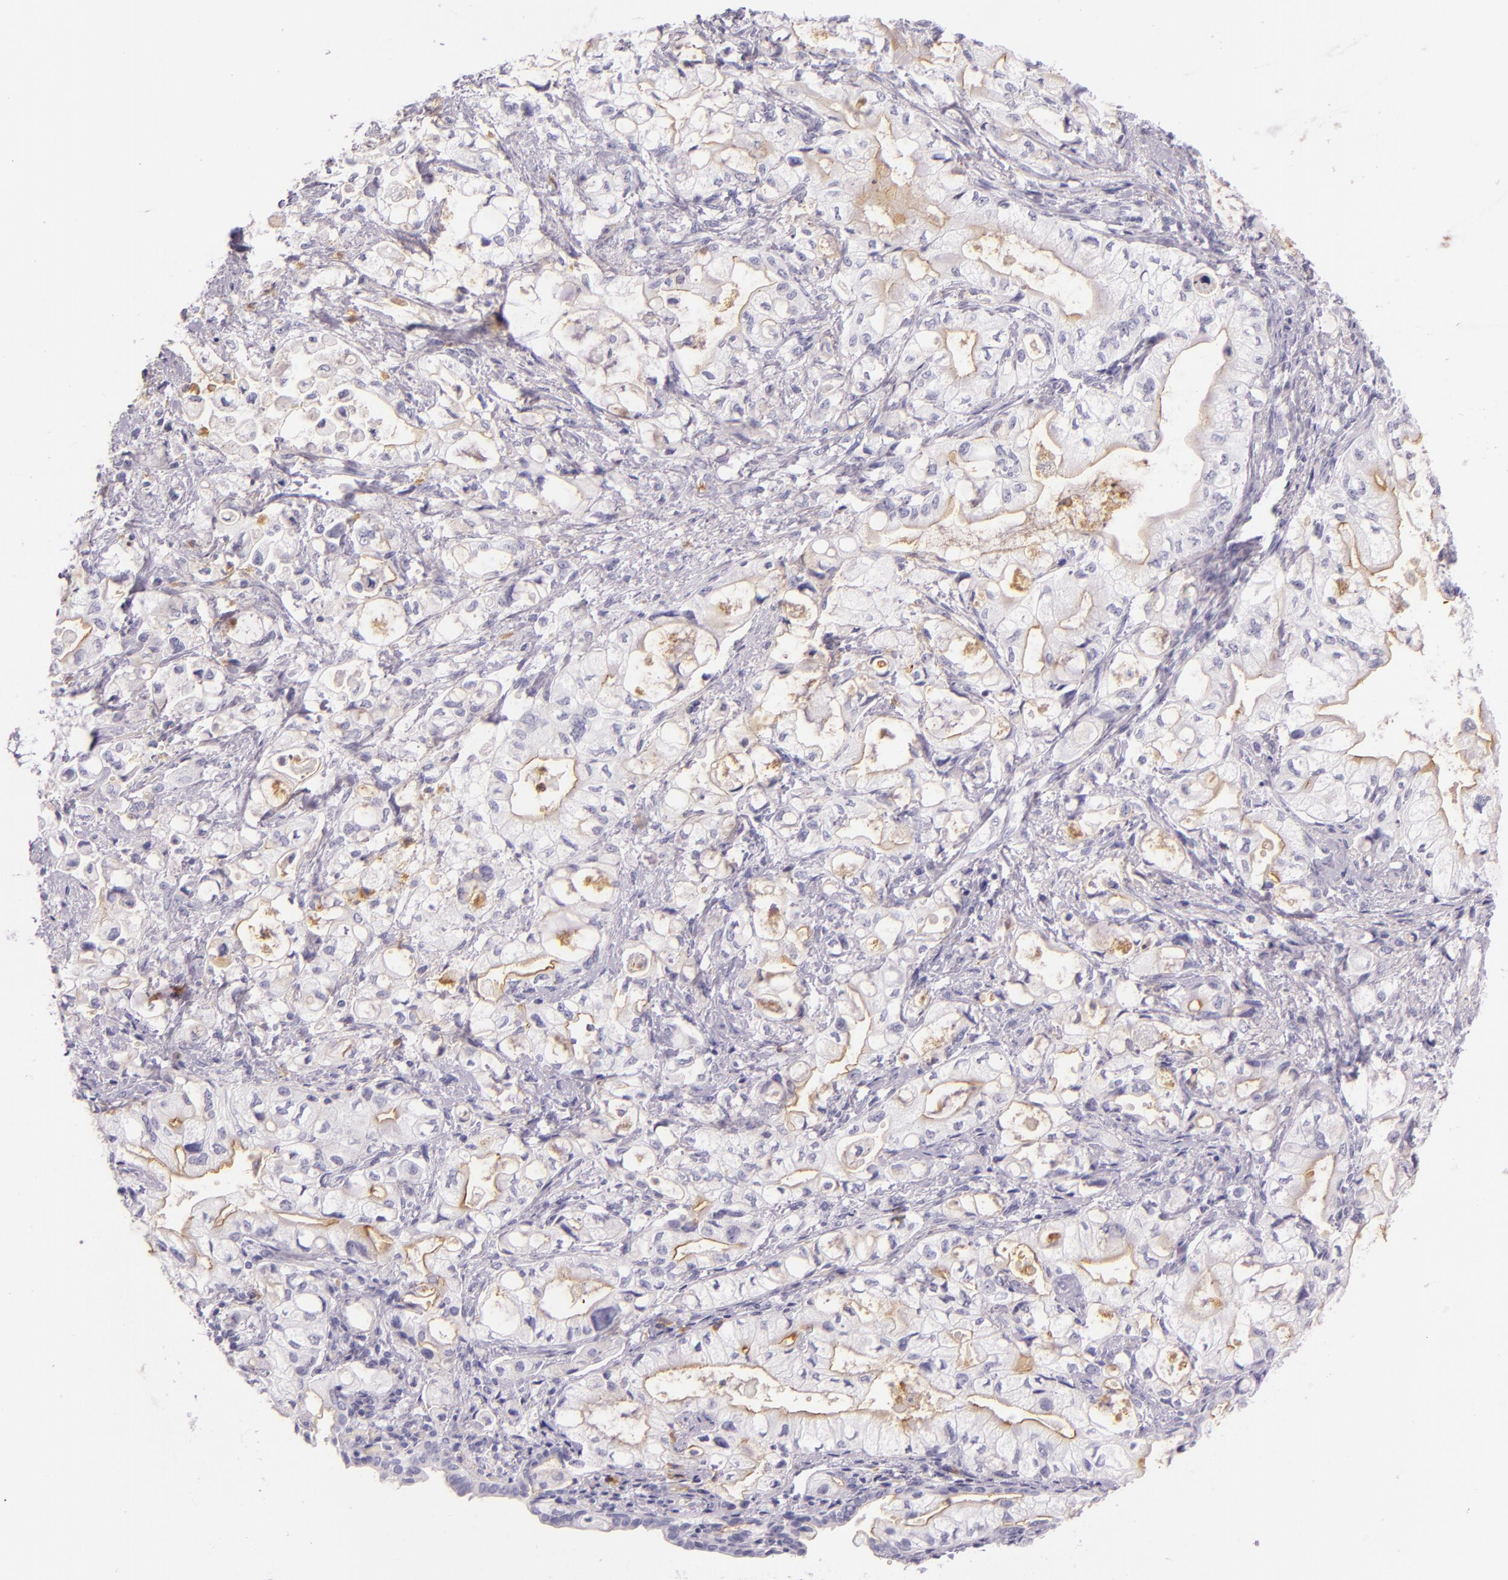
{"staining": {"intensity": "weak", "quantity": "<25%", "location": "cytoplasmic/membranous"}, "tissue": "pancreatic cancer", "cell_type": "Tumor cells", "image_type": "cancer", "snomed": [{"axis": "morphology", "description": "Adenocarcinoma, NOS"}, {"axis": "topography", "description": "Pancreas"}], "caption": "A micrograph of pancreatic adenocarcinoma stained for a protein demonstrates no brown staining in tumor cells.", "gene": "CEACAM1", "patient": {"sex": "male", "age": 79}}